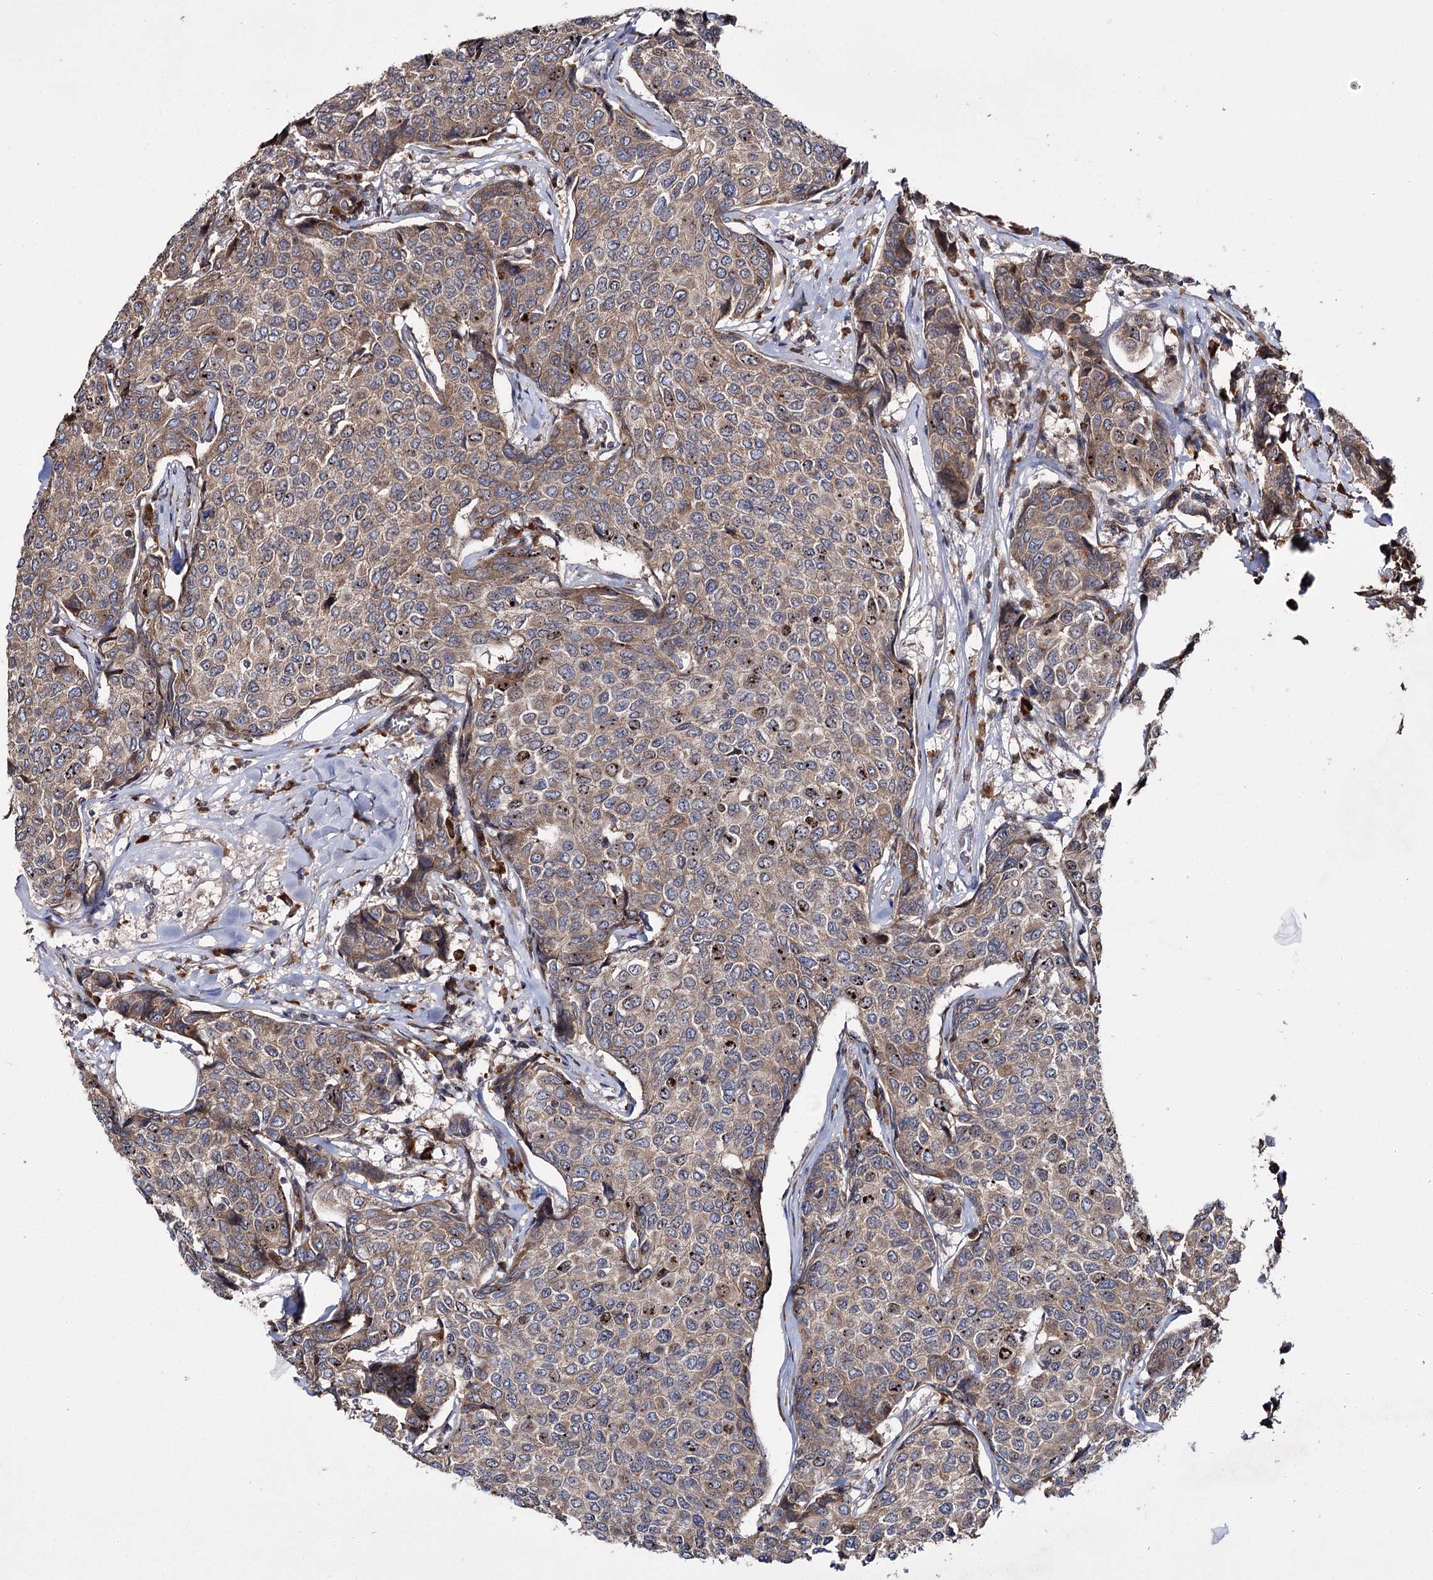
{"staining": {"intensity": "moderate", "quantity": ">75%", "location": "cytoplasmic/membranous"}, "tissue": "breast cancer", "cell_type": "Tumor cells", "image_type": "cancer", "snomed": [{"axis": "morphology", "description": "Duct carcinoma"}, {"axis": "topography", "description": "Breast"}], "caption": "A high-resolution histopathology image shows immunohistochemistry (IHC) staining of breast cancer, which exhibits moderate cytoplasmic/membranous positivity in approximately >75% of tumor cells.", "gene": "HECTD2", "patient": {"sex": "female", "age": 55}}